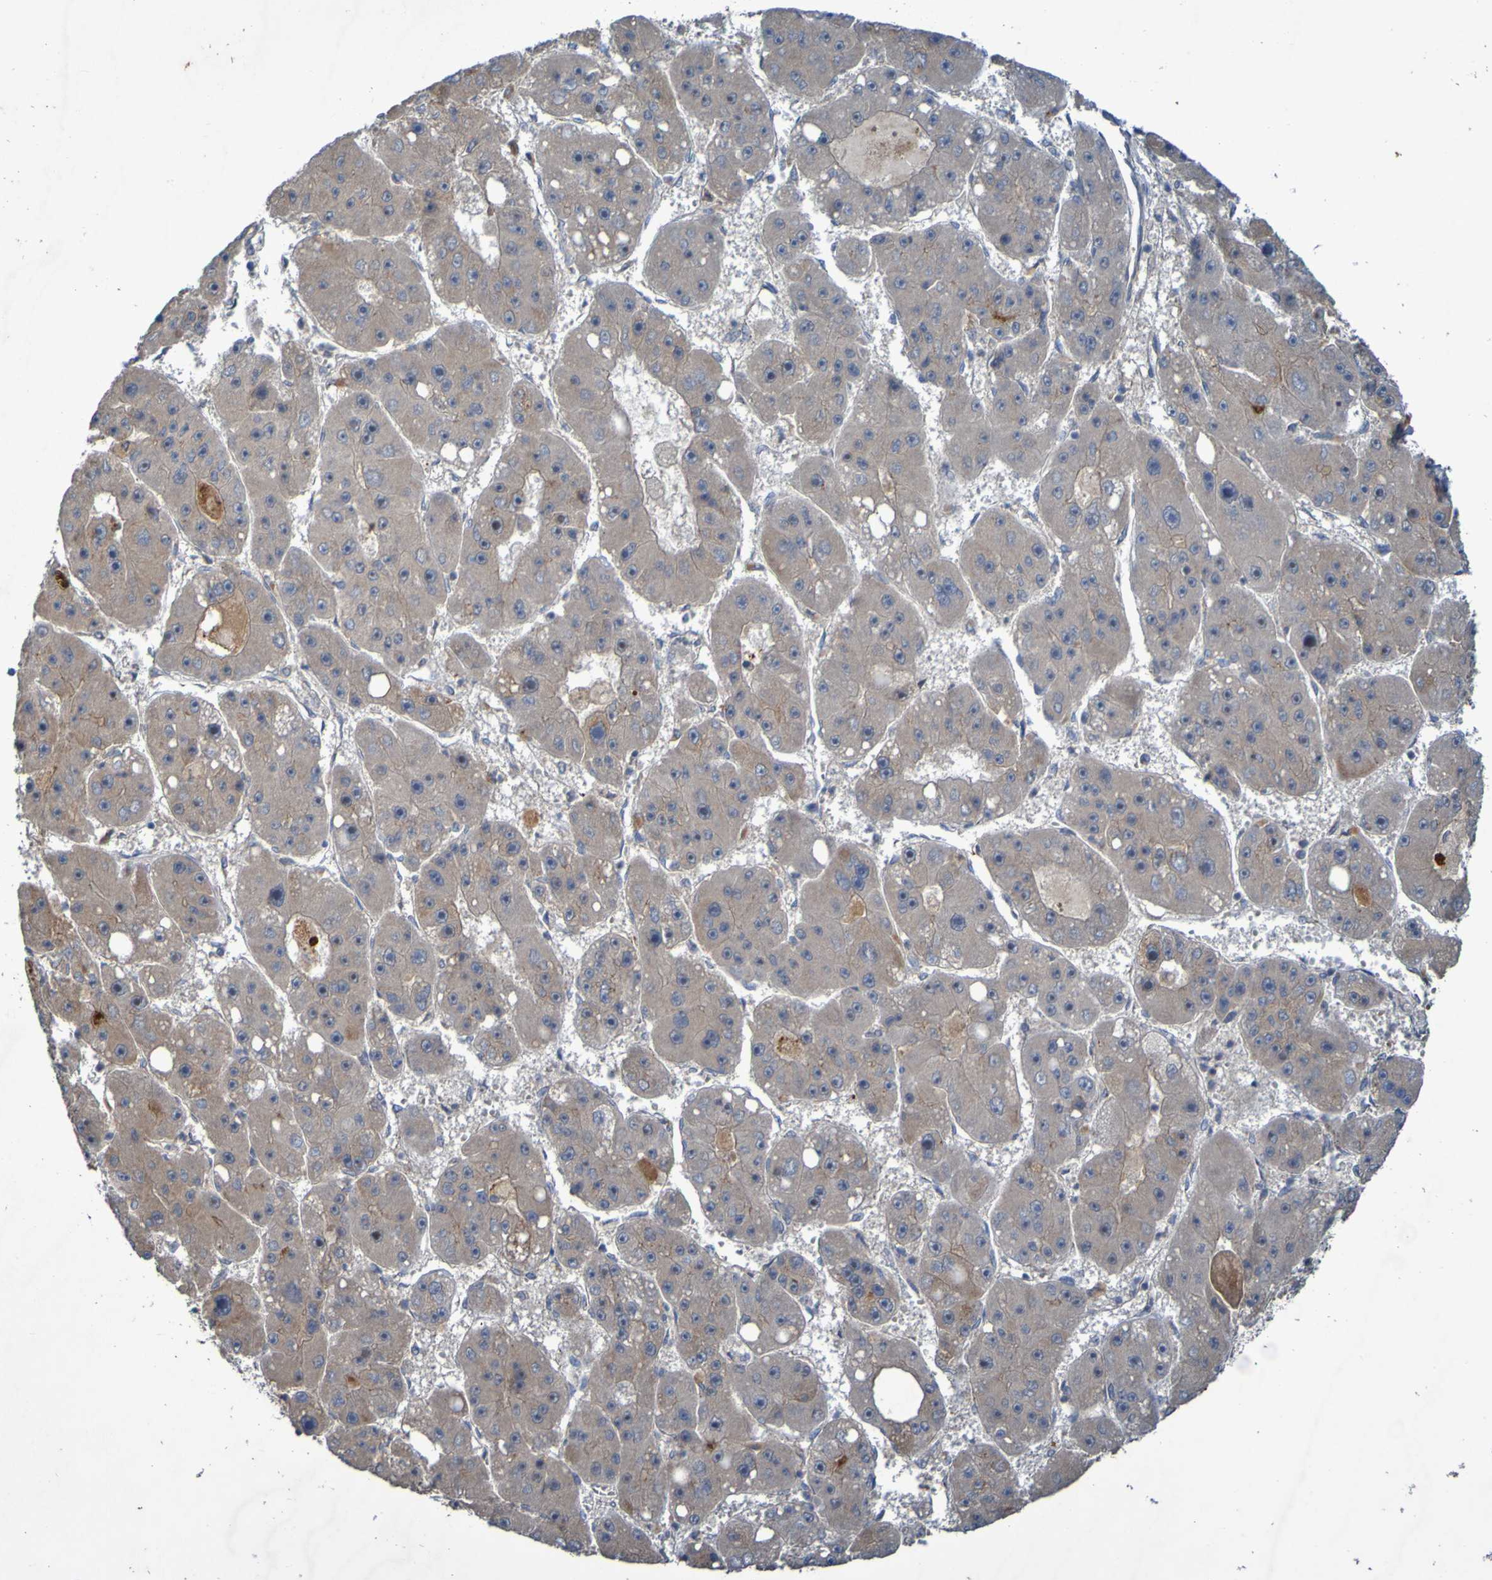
{"staining": {"intensity": "weak", "quantity": ">75%", "location": "cytoplasmic/membranous"}, "tissue": "liver cancer", "cell_type": "Tumor cells", "image_type": "cancer", "snomed": [{"axis": "morphology", "description": "Carcinoma, Hepatocellular, NOS"}, {"axis": "topography", "description": "Liver"}], "caption": "Immunohistochemistry (IHC) (DAB (3,3'-diaminobenzidine)) staining of liver cancer (hepatocellular carcinoma) reveals weak cytoplasmic/membranous protein expression in approximately >75% of tumor cells.", "gene": "ANGPT4", "patient": {"sex": "female", "age": 61}}